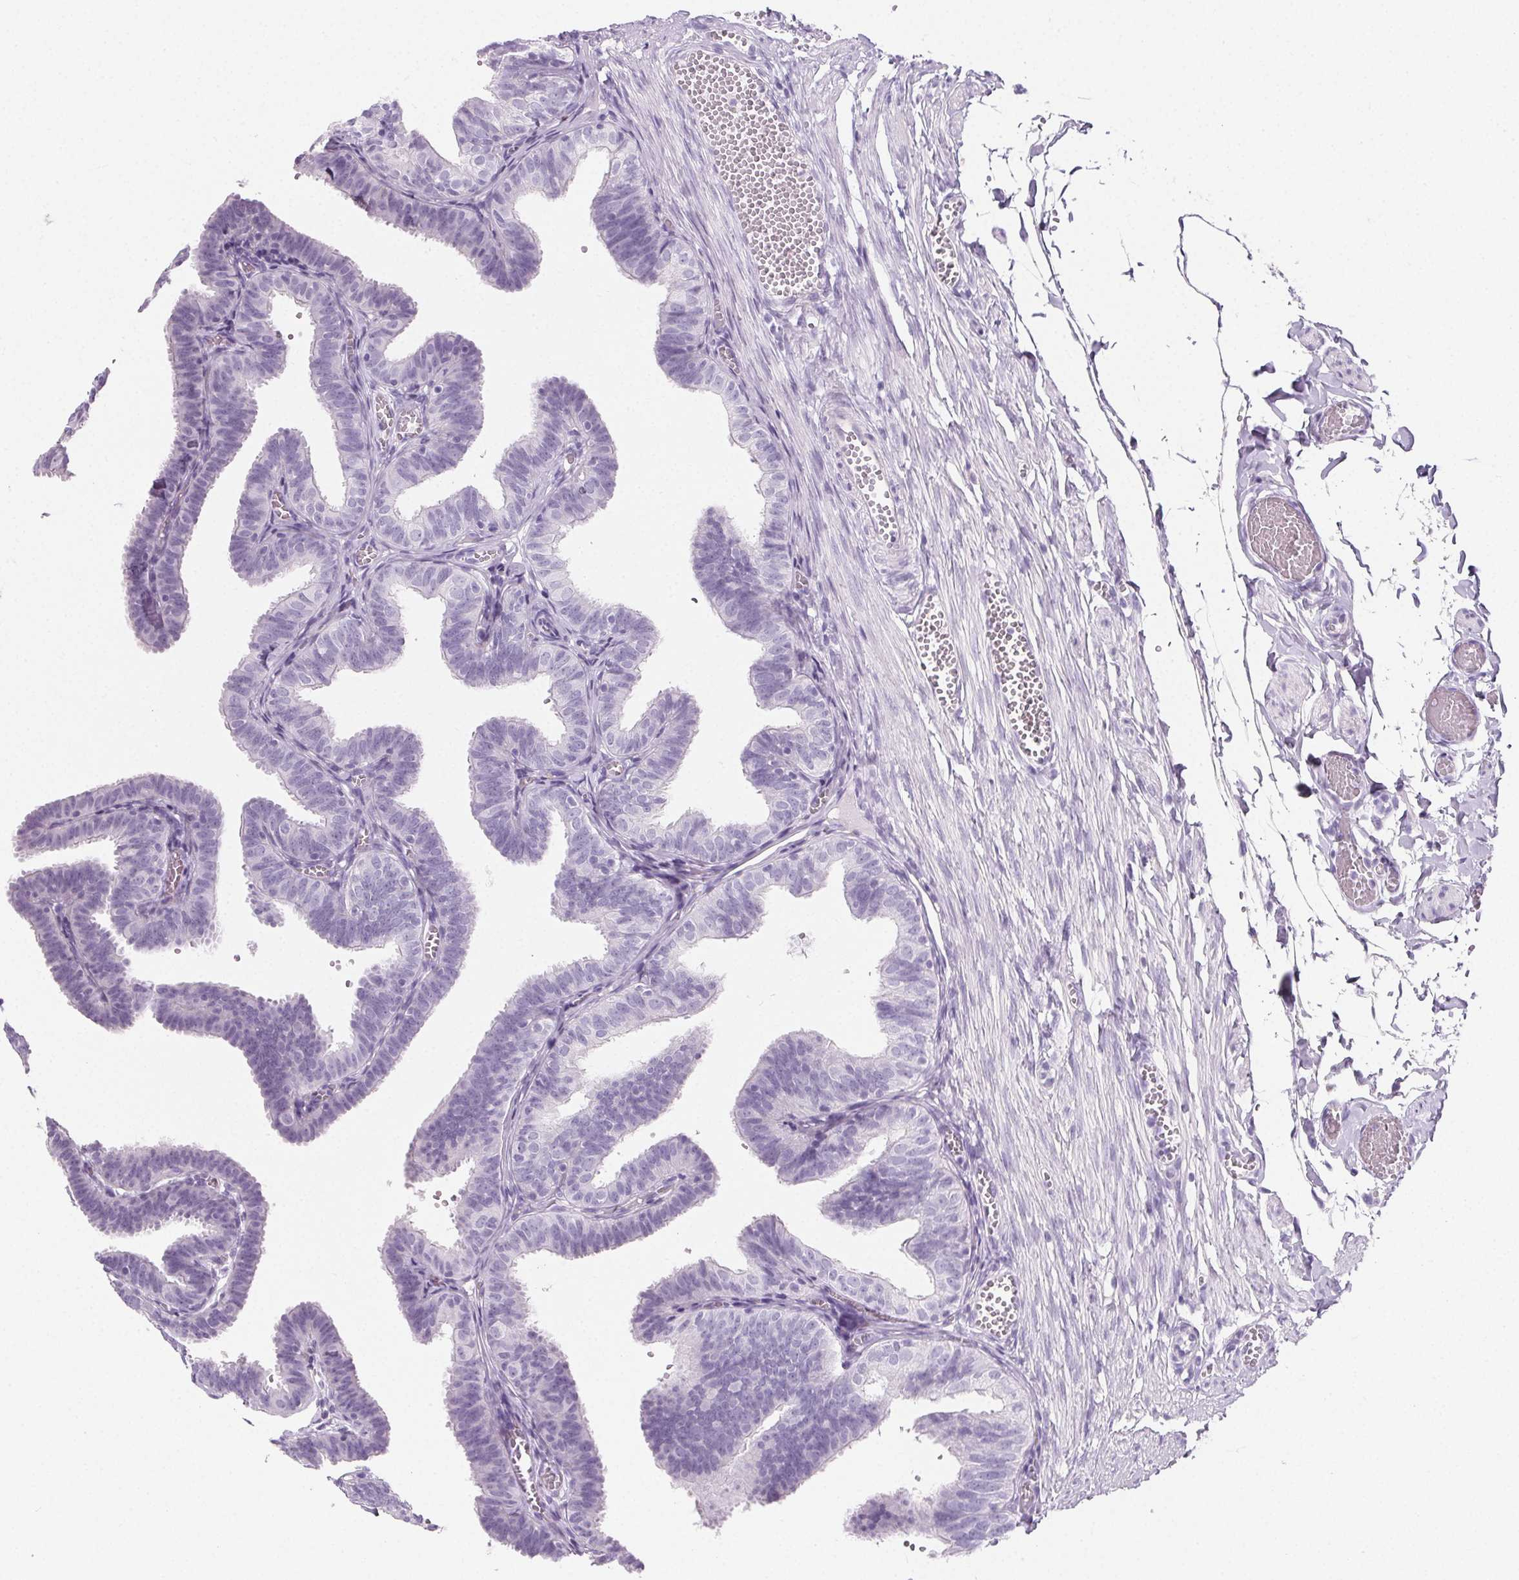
{"staining": {"intensity": "negative", "quantity": "none", "location": "none"}, "tissue": "fallopian tube", "cell_type": "Glandular cells", "image_type": "normal", "snomed": [{"axis": "morphology", "description": "Normal tissue, NOS"}, {"axis": "topography", "description": "Fallopian tube"}], "caption": "Histopathology image shows no protein positivity in glandular cells of normal fallopian tube. (DAB immunohistochemistry visualized using brightfield microscopy, high magnification).", "gene": "PRSS1", "patient": {"sex": "female", "age": 25}}